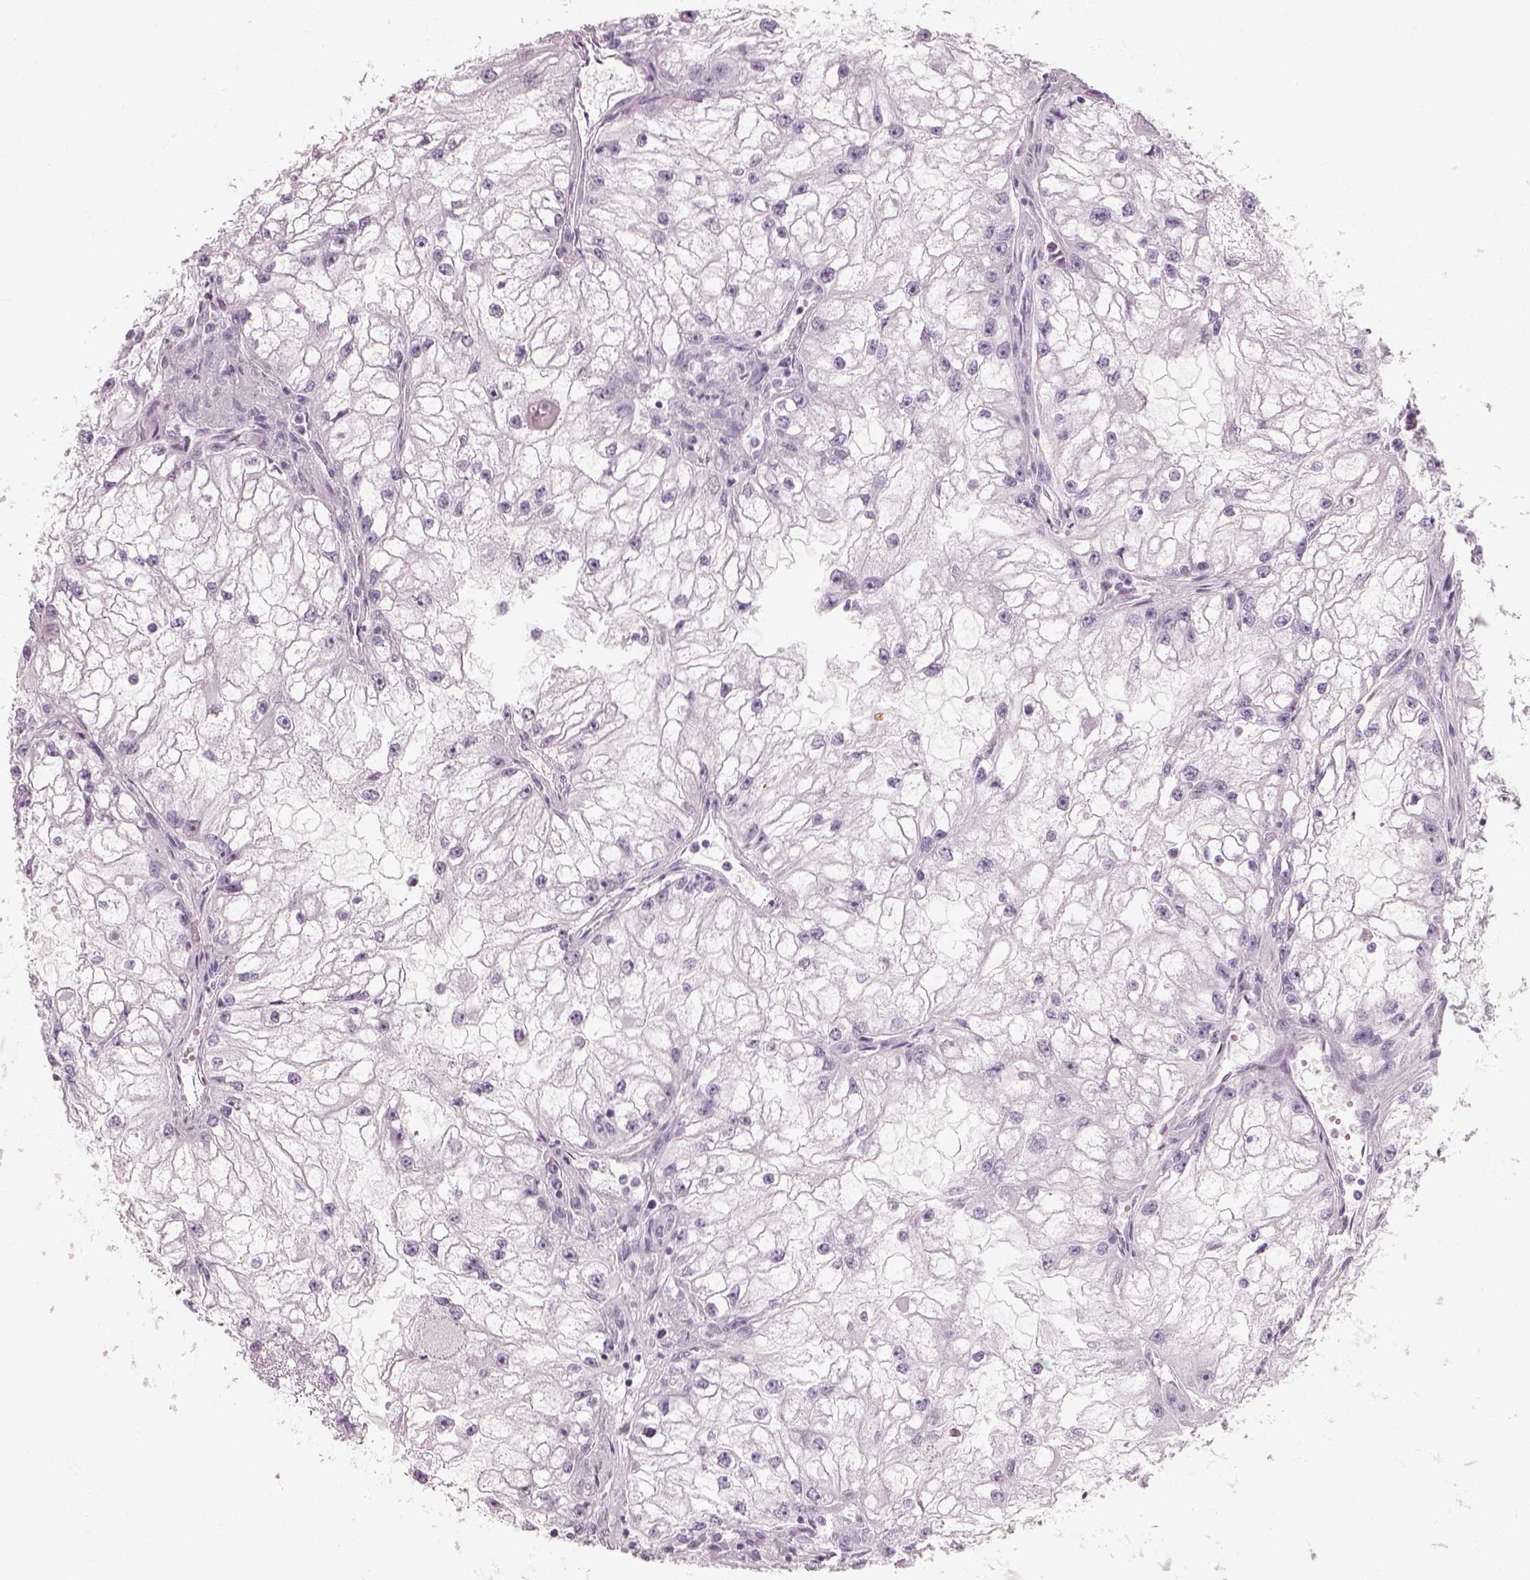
{"staining": {"intensity": "negative", "quantity": "none", "location": "none"}, "tissue": "renal cancer", "cell_type": "Tumor cells", "image_type": "cancer", "snomed": [{"axis": "morphology", "description": "Adenocarcinoma, NOS"}, {"axis": "topography", "description": "Kidney"}], "caption": "High power microscopy image of an immunohistochemistry histopathology image of renal adenocarcinoma, revealing no significant expression in tumor cells. (DAB IHC, high magnification).", "gene": "CRYAA", "patient": {"sex": "male", "age": 59}}